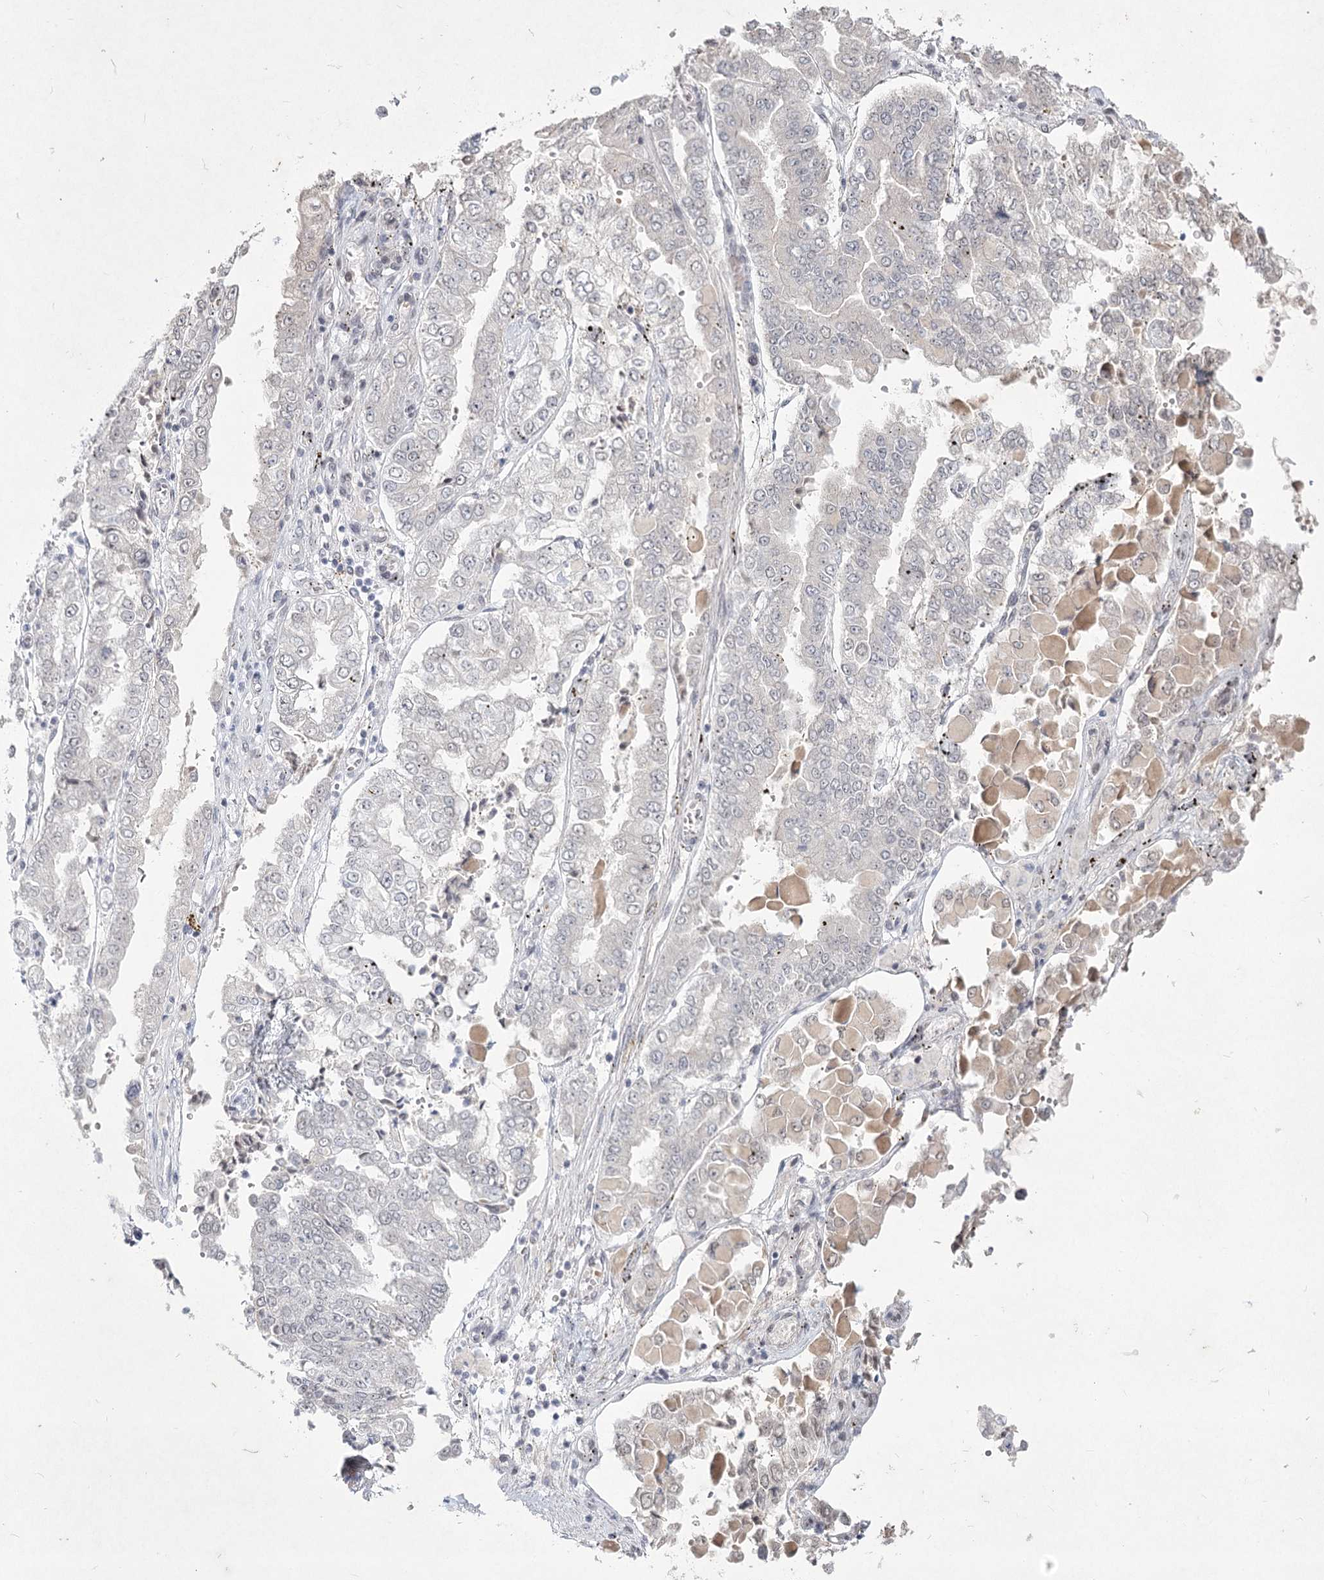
{"staining": {"intensity": "weak", "quantity": "<25%", "location": "cytoplasmic/membranous"}, "tissue": "stomach cancer", "cell_type": "Tumor cells", "image_type": "cancer", "snomed": [{"axis": "morphology", "description": "Adenocarcinoma, NOS"}, {"axis": "topography", "description": "Stomach"}], "caption": "Immunohistochemical staining of human stomach adenocarcinoma reveals no significant positivity in tumor cells.", "gene": "LY6G5C", "patient": {"sex": "male", "age": 76}}